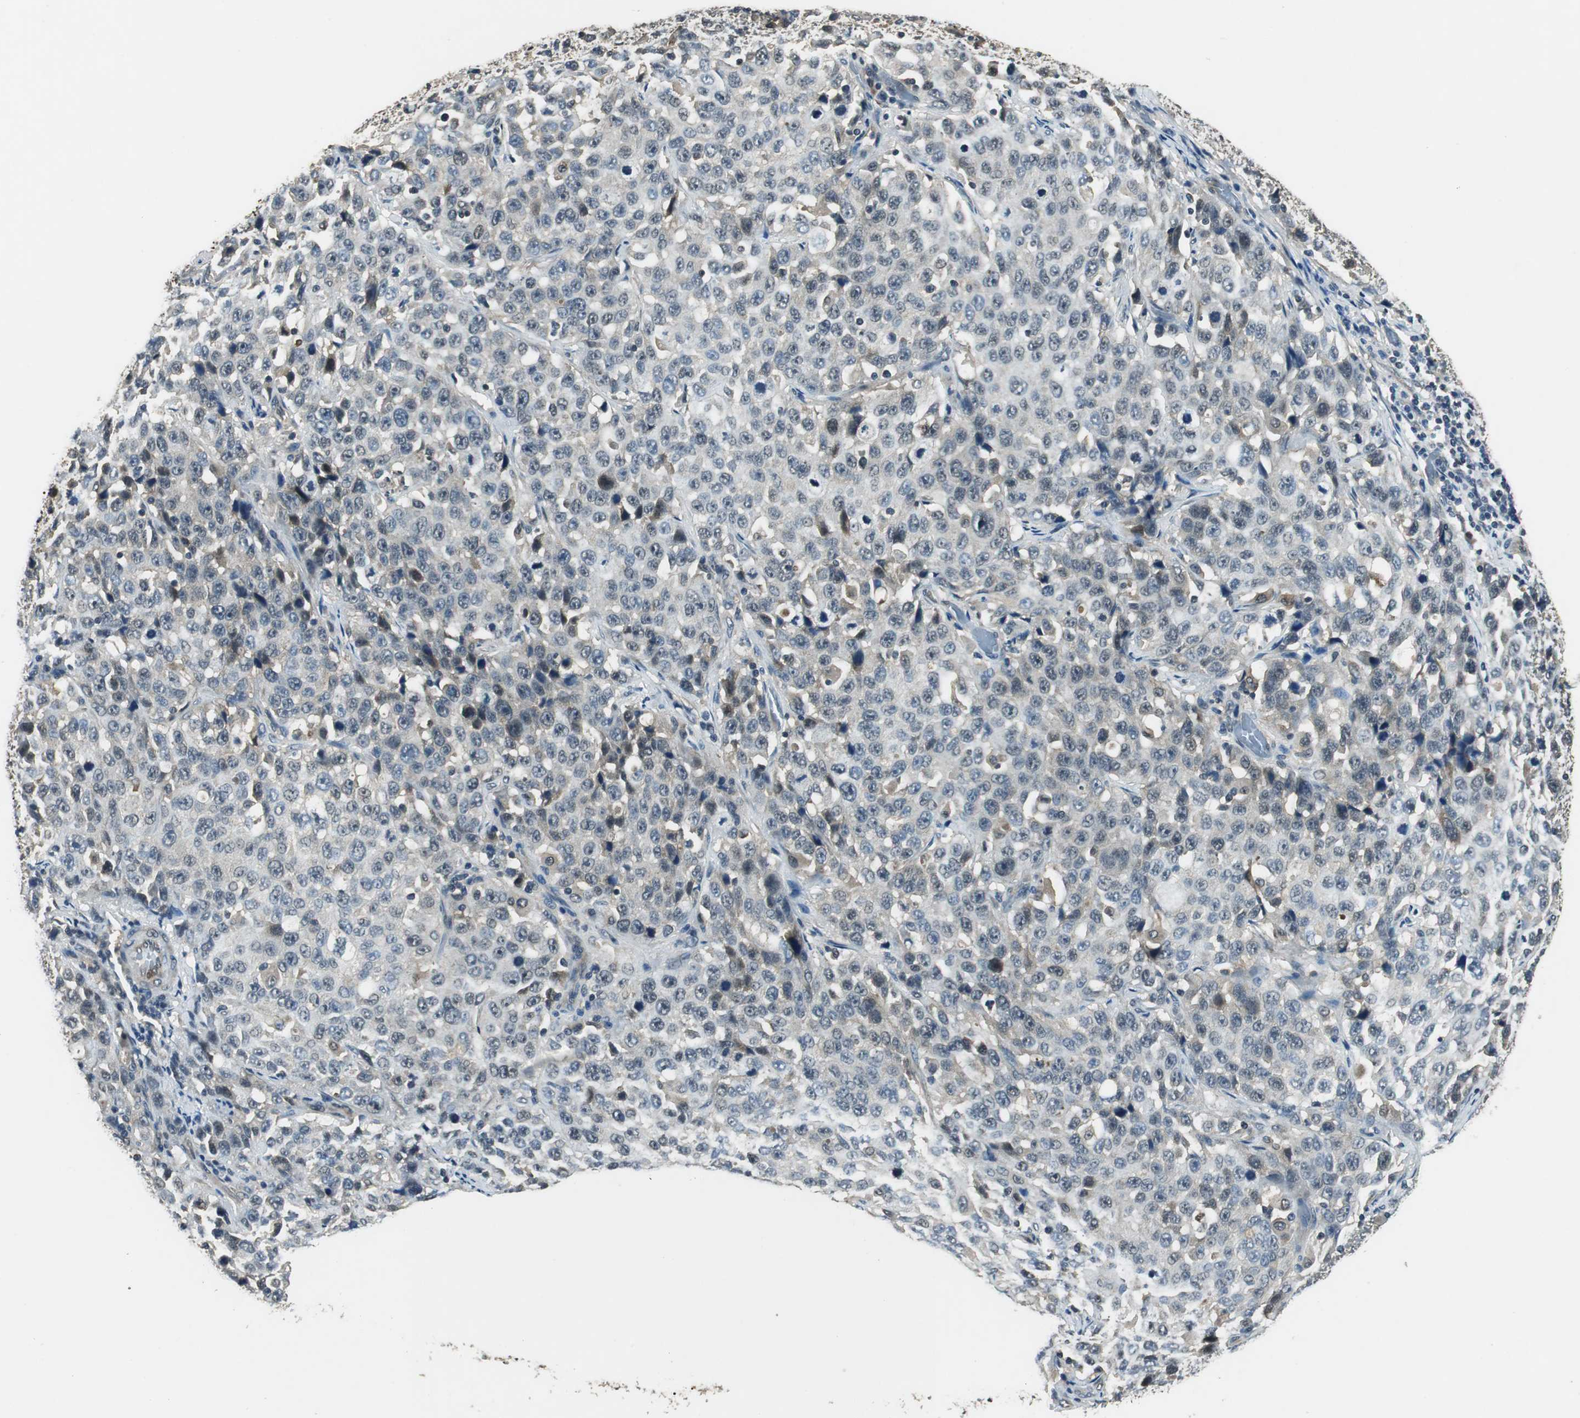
{"staining": {"intensity": "weak", "quantity": "<25%", "location": "cytoplasmic/membranous"}, "tissue": "stomach cancer", "cell_type": "Tumor cells", "image_type": "cancer", "snomed": [{"axis": "morphology", "description": "Normal tissue, NOS"}, {"axis": "morphology", "description": "Adenocarcinoma, NOS"}, {"axis": "topography", "description": "Stomach"}], "caption": "This is an IHC image of human adenocarcinoma (stomach). There is no positivity in tumor cells.", "gene": "PSMB4", "patient": {"sex": "male", "age": 48}}